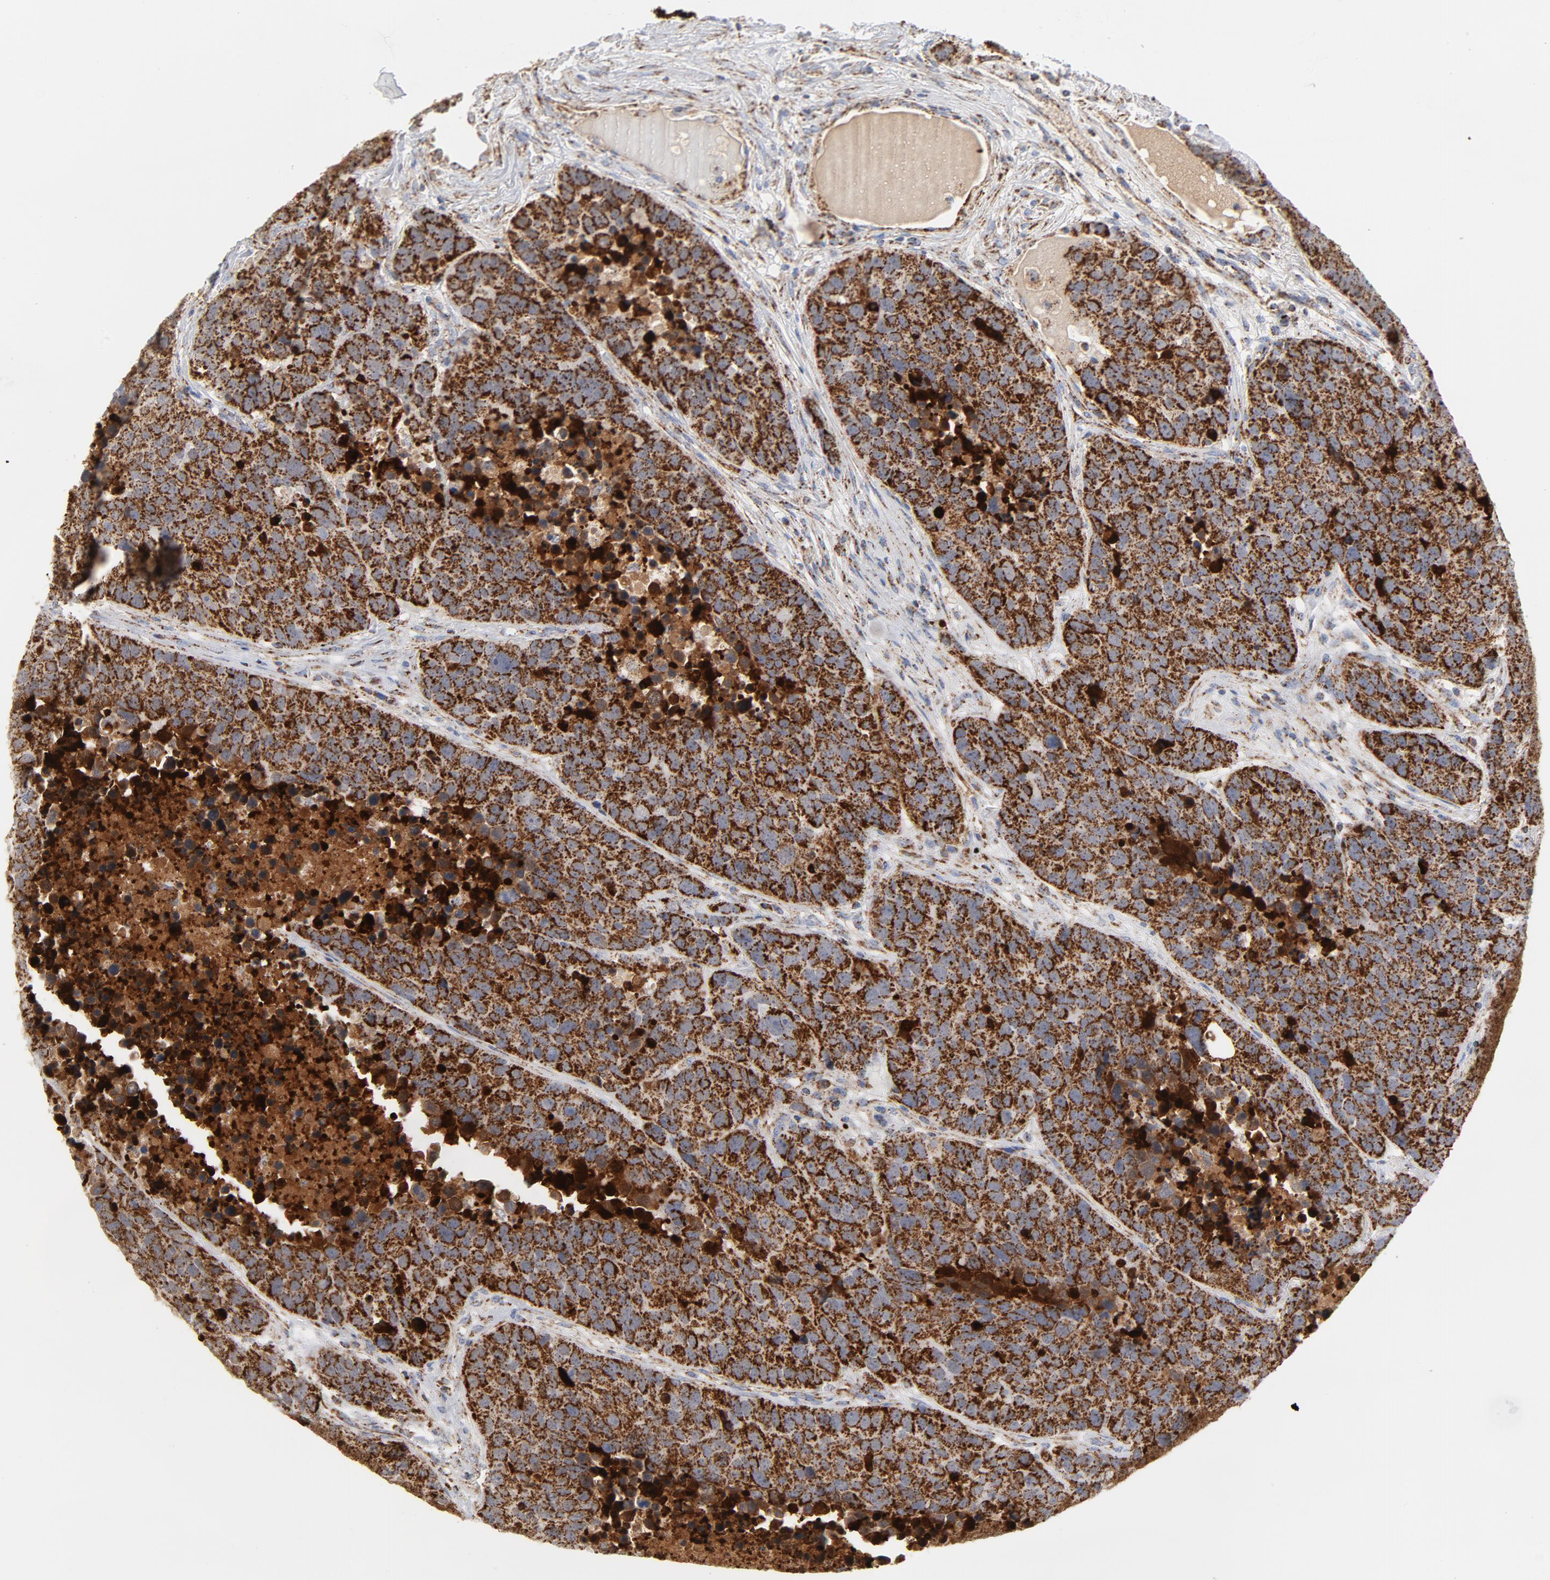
{"staining": {"intensity": "strong", "quantity": ">75%", "location": "cytoplasmic/membranous"}, "tissue": "carcinoid", "cell_type": "Tumor cells", "image_type": "cancer", "snomed": [{"axis": "morphology", "description": "Carcinoid, malignant, NOS"}, {"axis": "topography", "description": "Lung"}], "caption": "Protein expression analysis of carcinoid (malignant) exhibits strong cytoplasmic/membranous positivity in approximately >75% of tumor cells.", "gene": "DIABLO", "patient": {"sex": "male", "age": 60}}